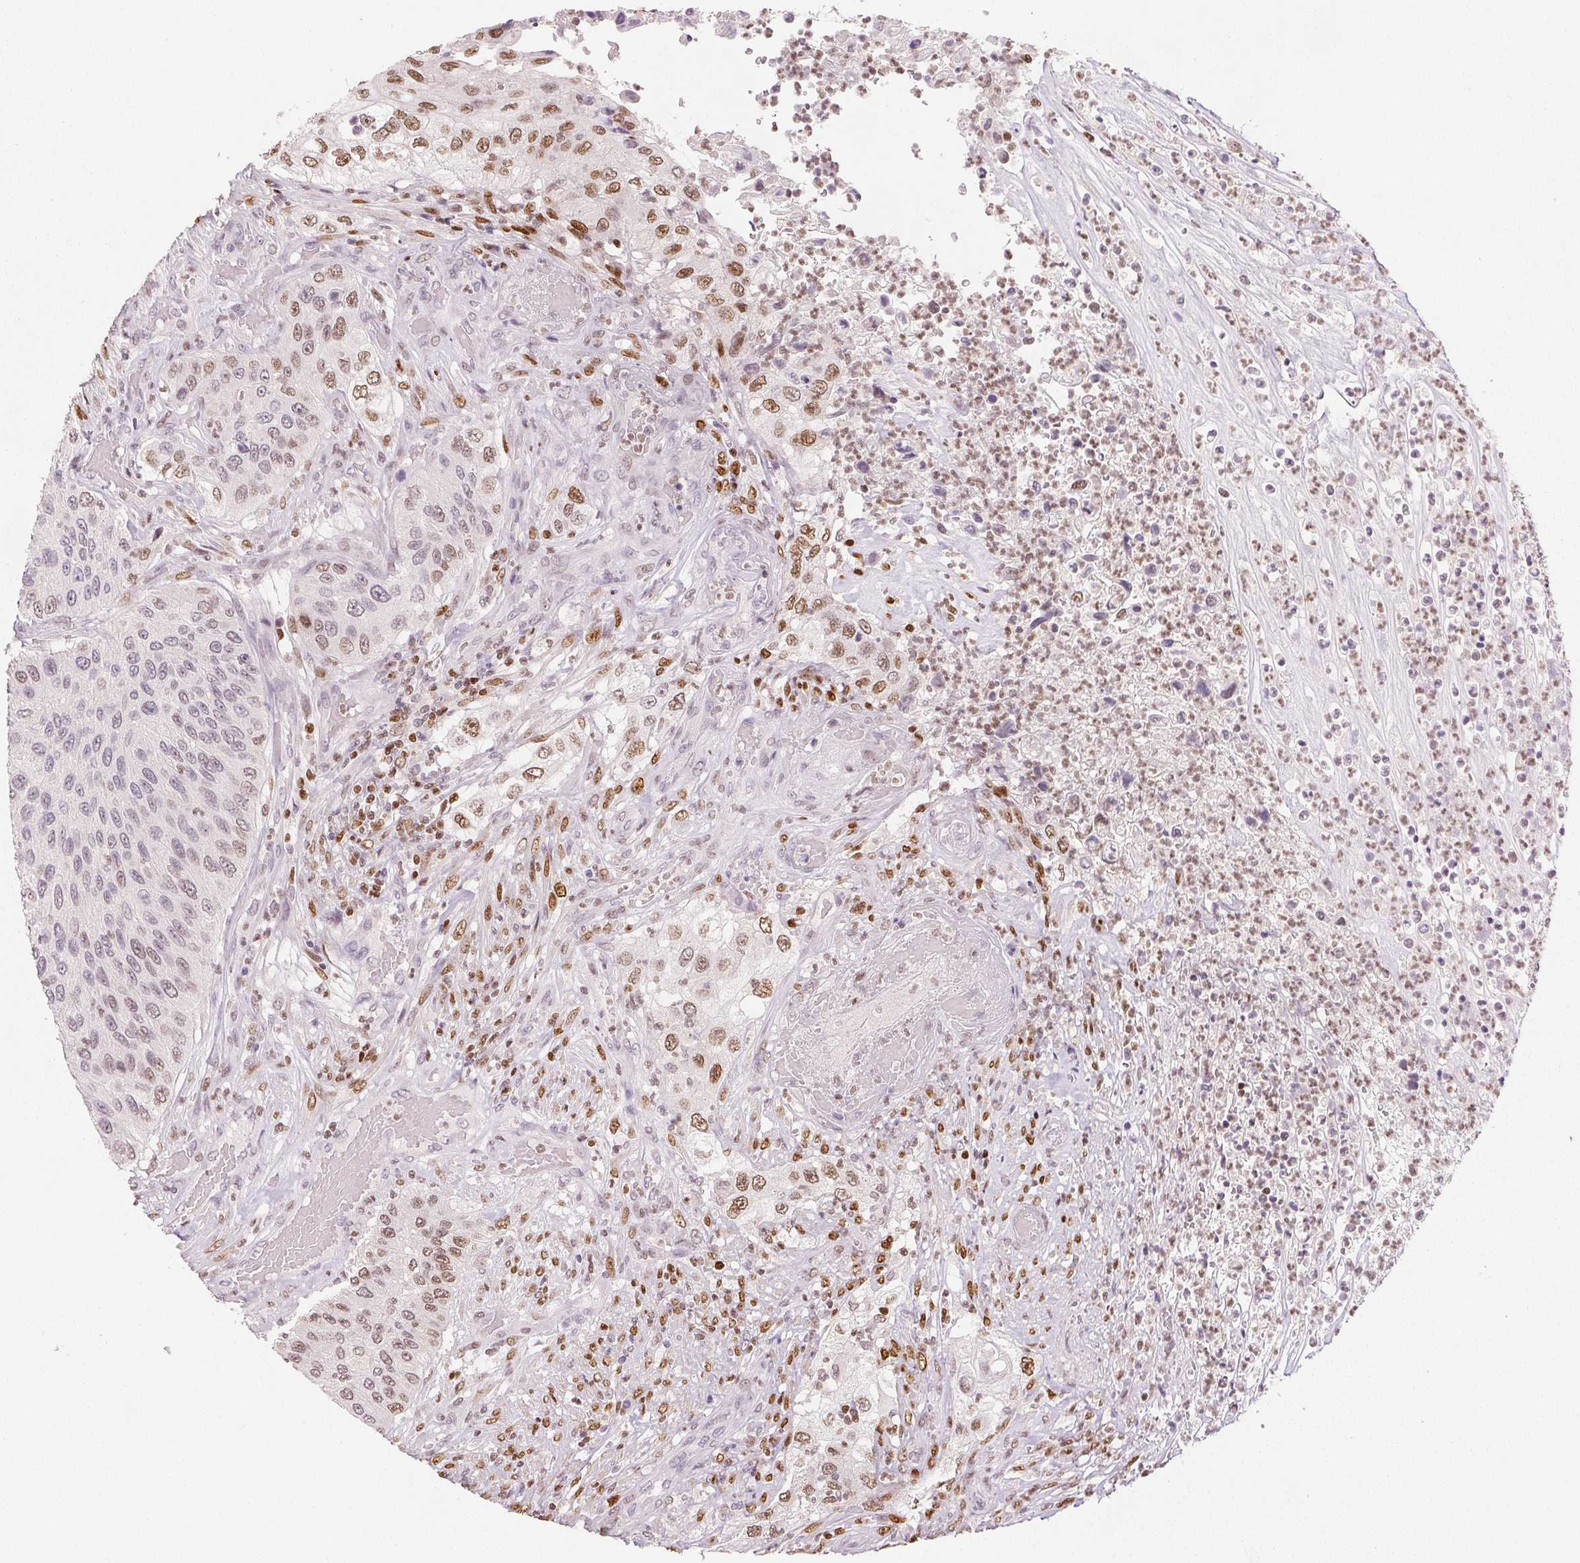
{"staining": {"intensity": "moderate", "quantity": "25%-75%", "location": "nuclear"}, "tissue": "urothelial cancer", "cell_type": "Tumor cells", "image_type": "cancer", "snomed": [{"axis": "morphology", "description": "Urothelial carcinoma, High grade"}, {"axis": "topography", "description": "Urinary bladder"}], "caption": "Brown immunohistochemical staining in human urothelial cancer exhibits moderate nuclear expression in approximately 25%-75% of tumor cells. Ihc stains the protein in brown and the nuclei are stained blue.", "gene": "RUNX2", "patient": {"sex": "female", "age": 60}}